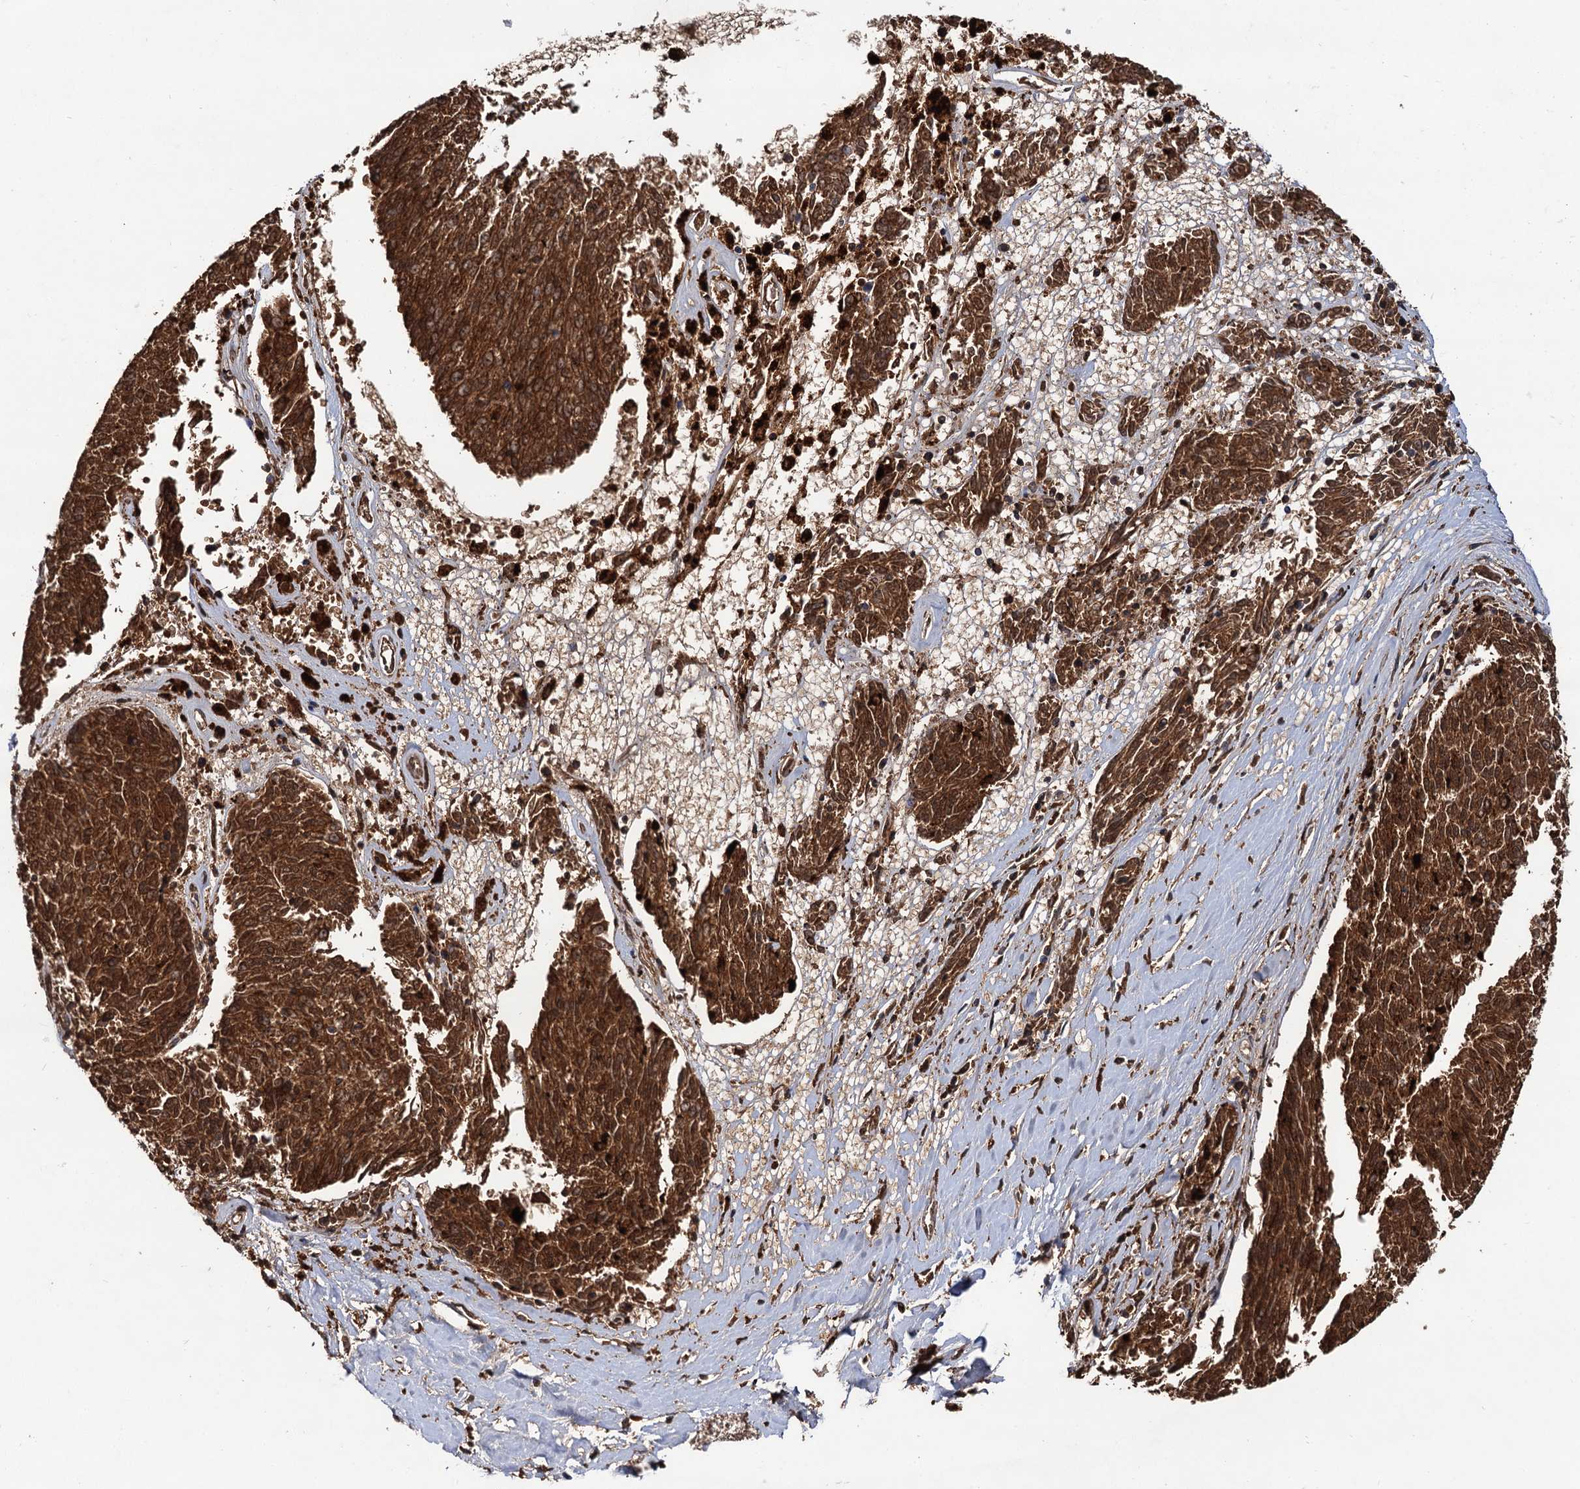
{"staining": {"intensity": "moderate", "quantity": ">75%", "location": "cytoplasmic/membranous"}, "tissue": "melanoma", "cell_type": "Tumor cells", "image_type": "cancer", "snomed": [{"axis": "morphology", "description": "Malignant melanoma, NOS"}, {"axis": "topography", "description": "Skin"}], "caption": "A medium amount of moderate cytoplasmic/membranous staining is present in about >75% of tumor cells in melanoma tissue. The staining is performed using DAB (3,3'-diaminobenzidine) brown chromogen to label protein expression. The nuclei are counter-stained blue using hematoxylin.", "gene": "MBD6", "patient": {"sex": "female", "age": 72}}